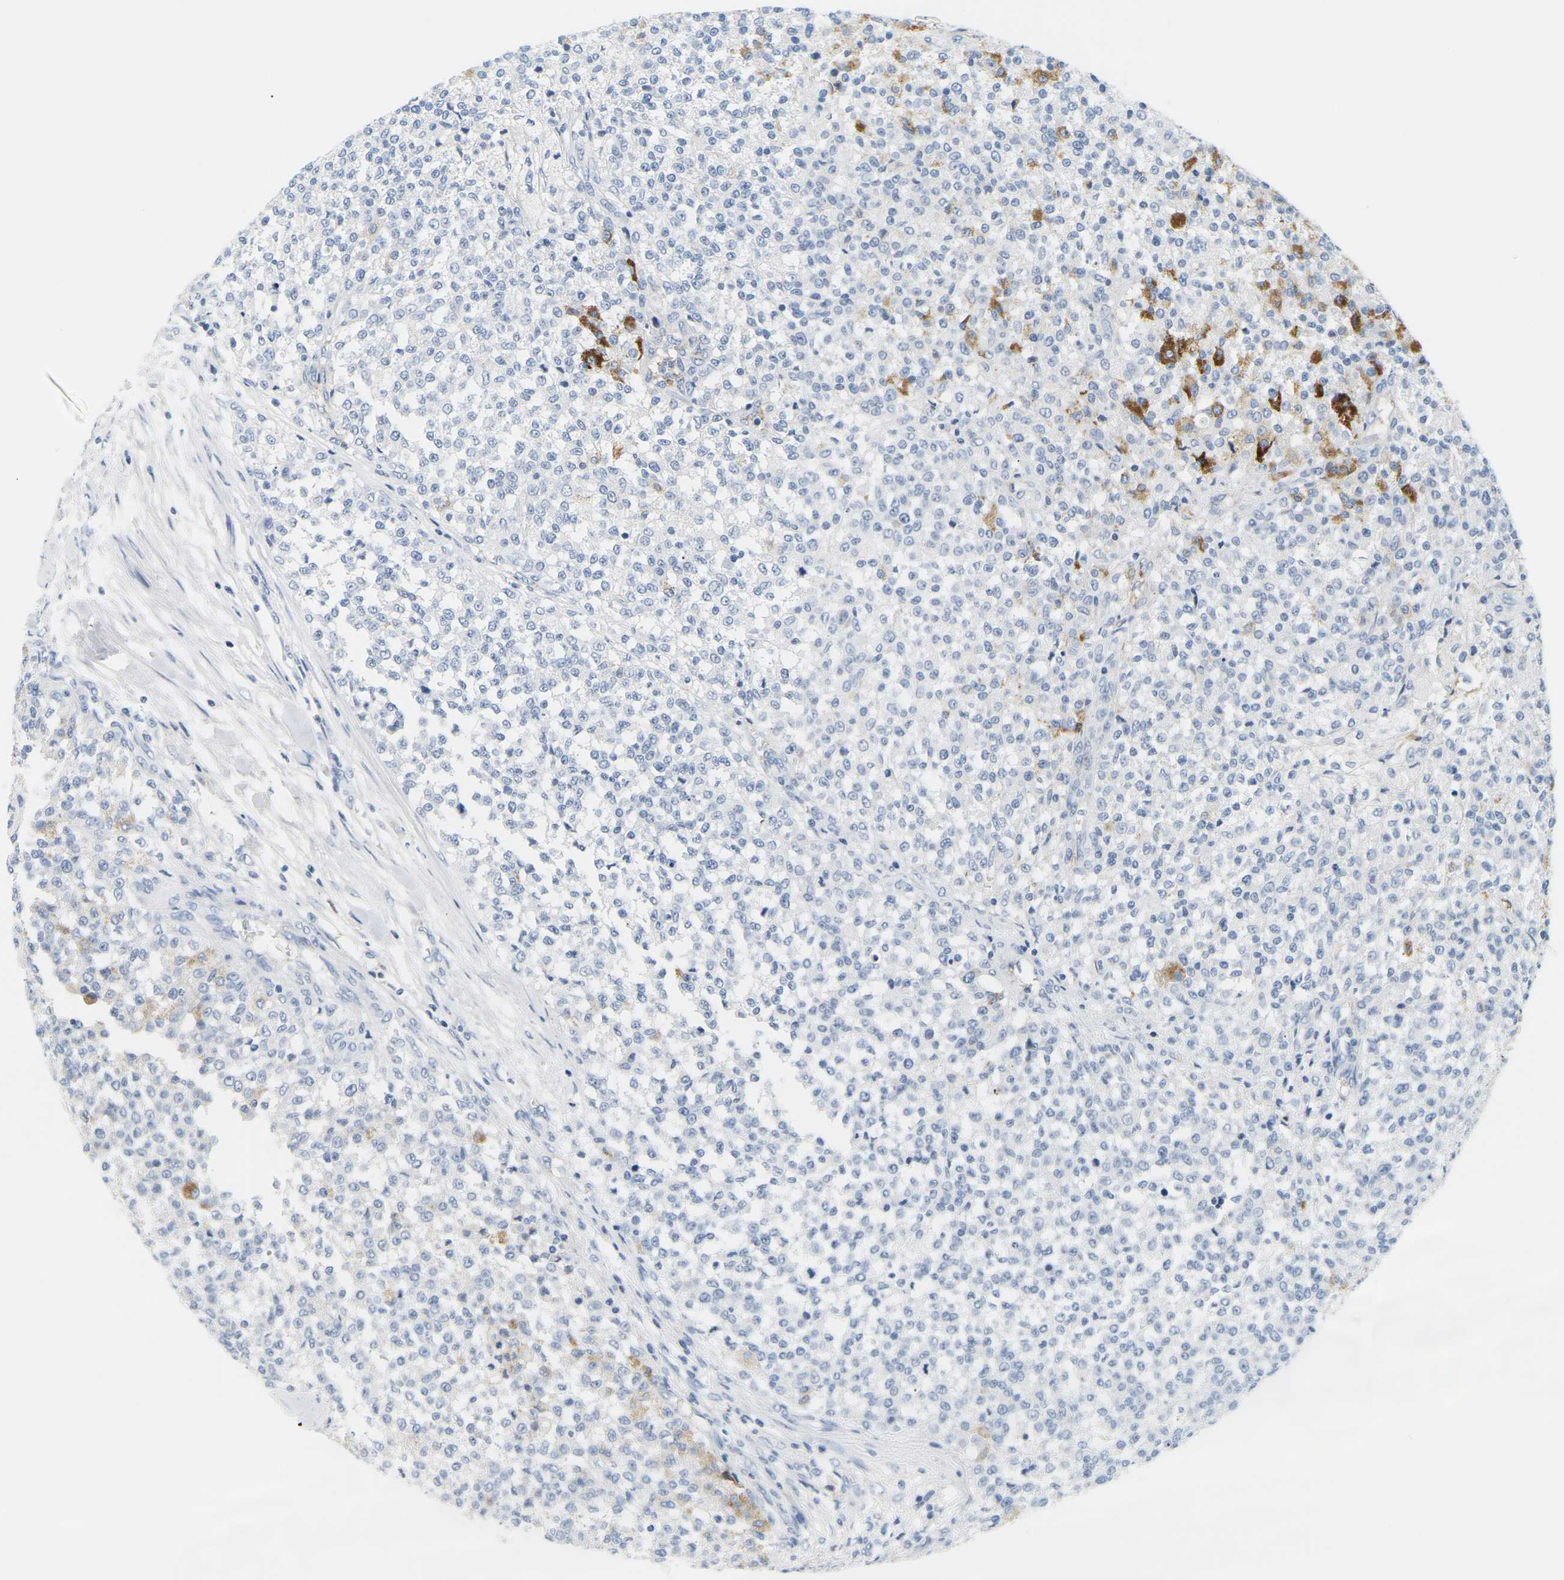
{"staining": {"intensity": "strong", "quantity": "<25%", "location": "cytoplasmic/membranous"}, "tissue": "testis cancer", "cell_type": "Tumor cells", "image_type": "cancer", "snomed": [{"axis": "morphology", "description": "Seminoma, NOS"}, {"axis": "topography", "description": "Testis"}], "caption": "The photomicrograph reveals immunohistochemical staining of seminoma (testis). There is strong cytoplasmic/membranous expression is present in about <25% of tumor cells. The protein is shown in brown color, while the nuclei are stained blue.", "gene": "APOB", "patient": {"sex": "male", "age": 59}}